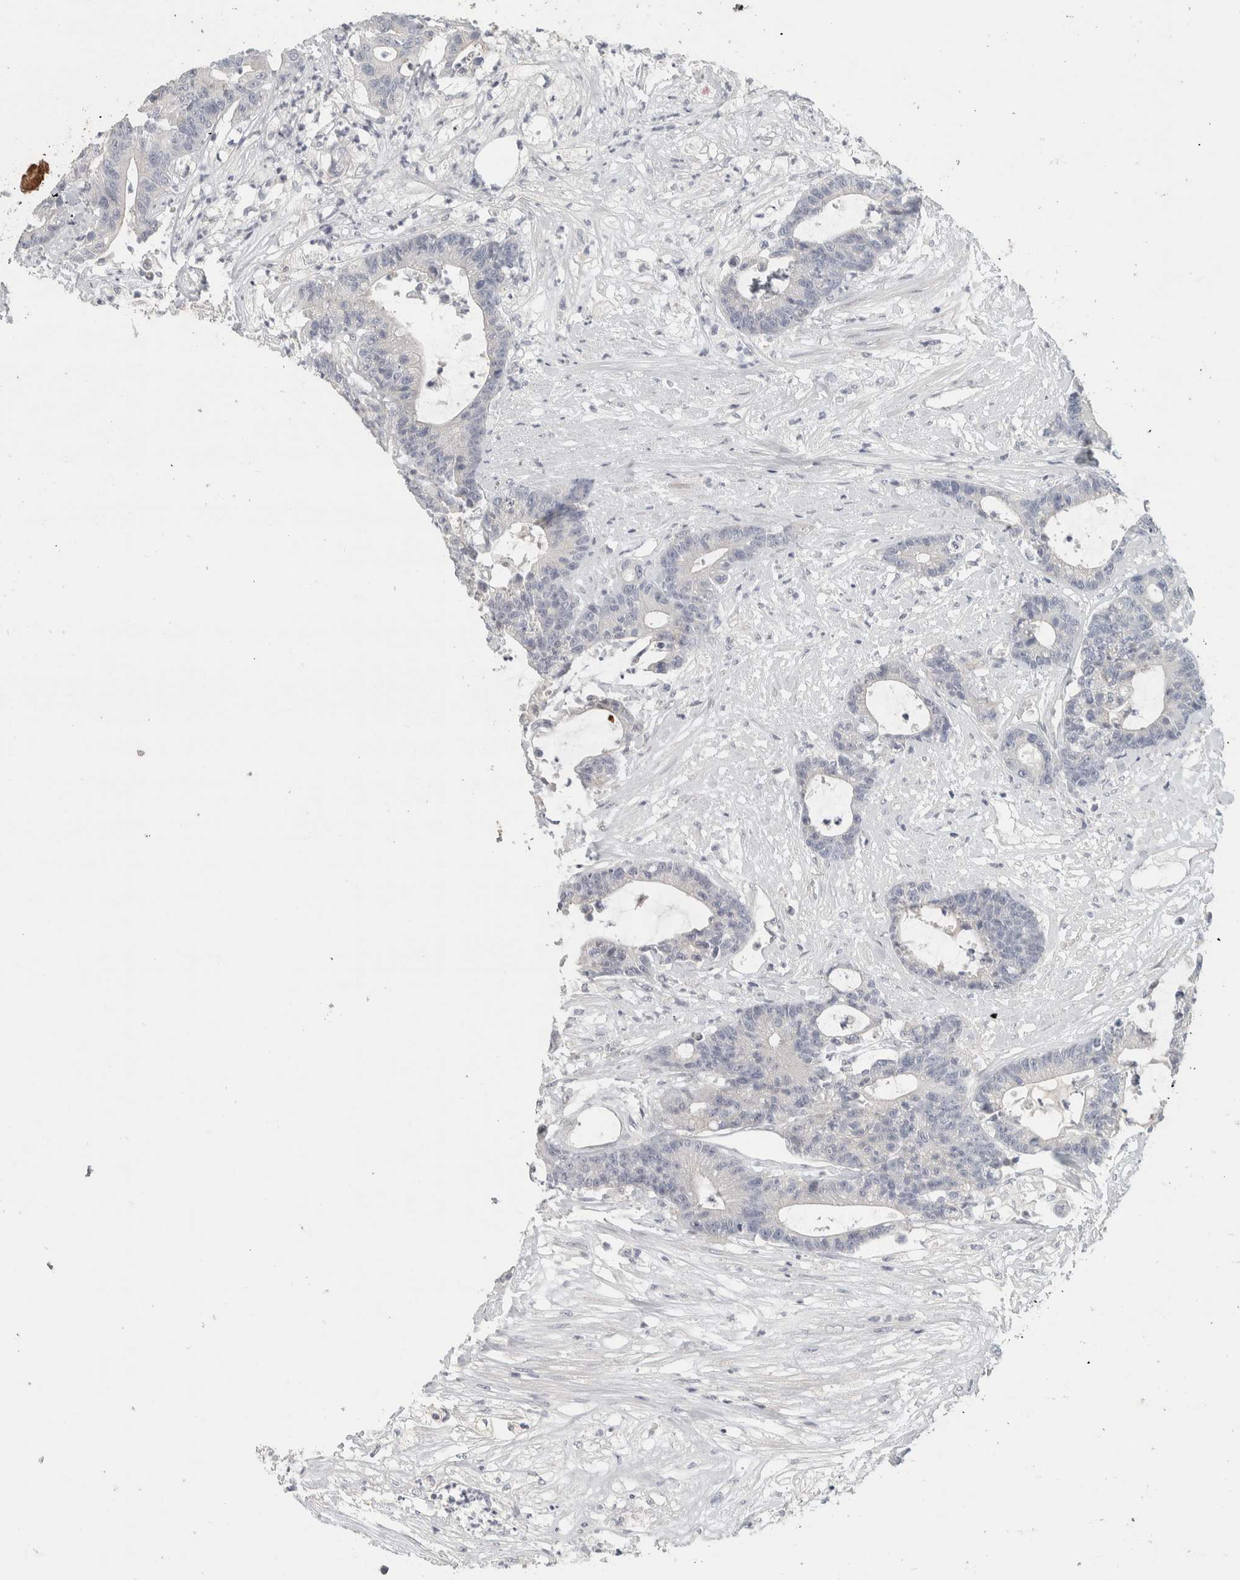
{"staining": {"intensity": "negative", "quantity": "none", "location": "none"}, "tissue": "colorectal cancer", "cell_type": "Tumor cells", "image_type": "cancer", "snomed": [{"axis": "morphology", "description": "Adenocarcinoma, NOS"}, {"axis": "topography", "description": "Colon"}], "caption": "Colorectal cancer (adenocarcinoma) was stained to show a protein in brown. There is no significant staining in tumor cells.", "gene": "DCXR", "patient": {"sex": "female", "age": 84}}